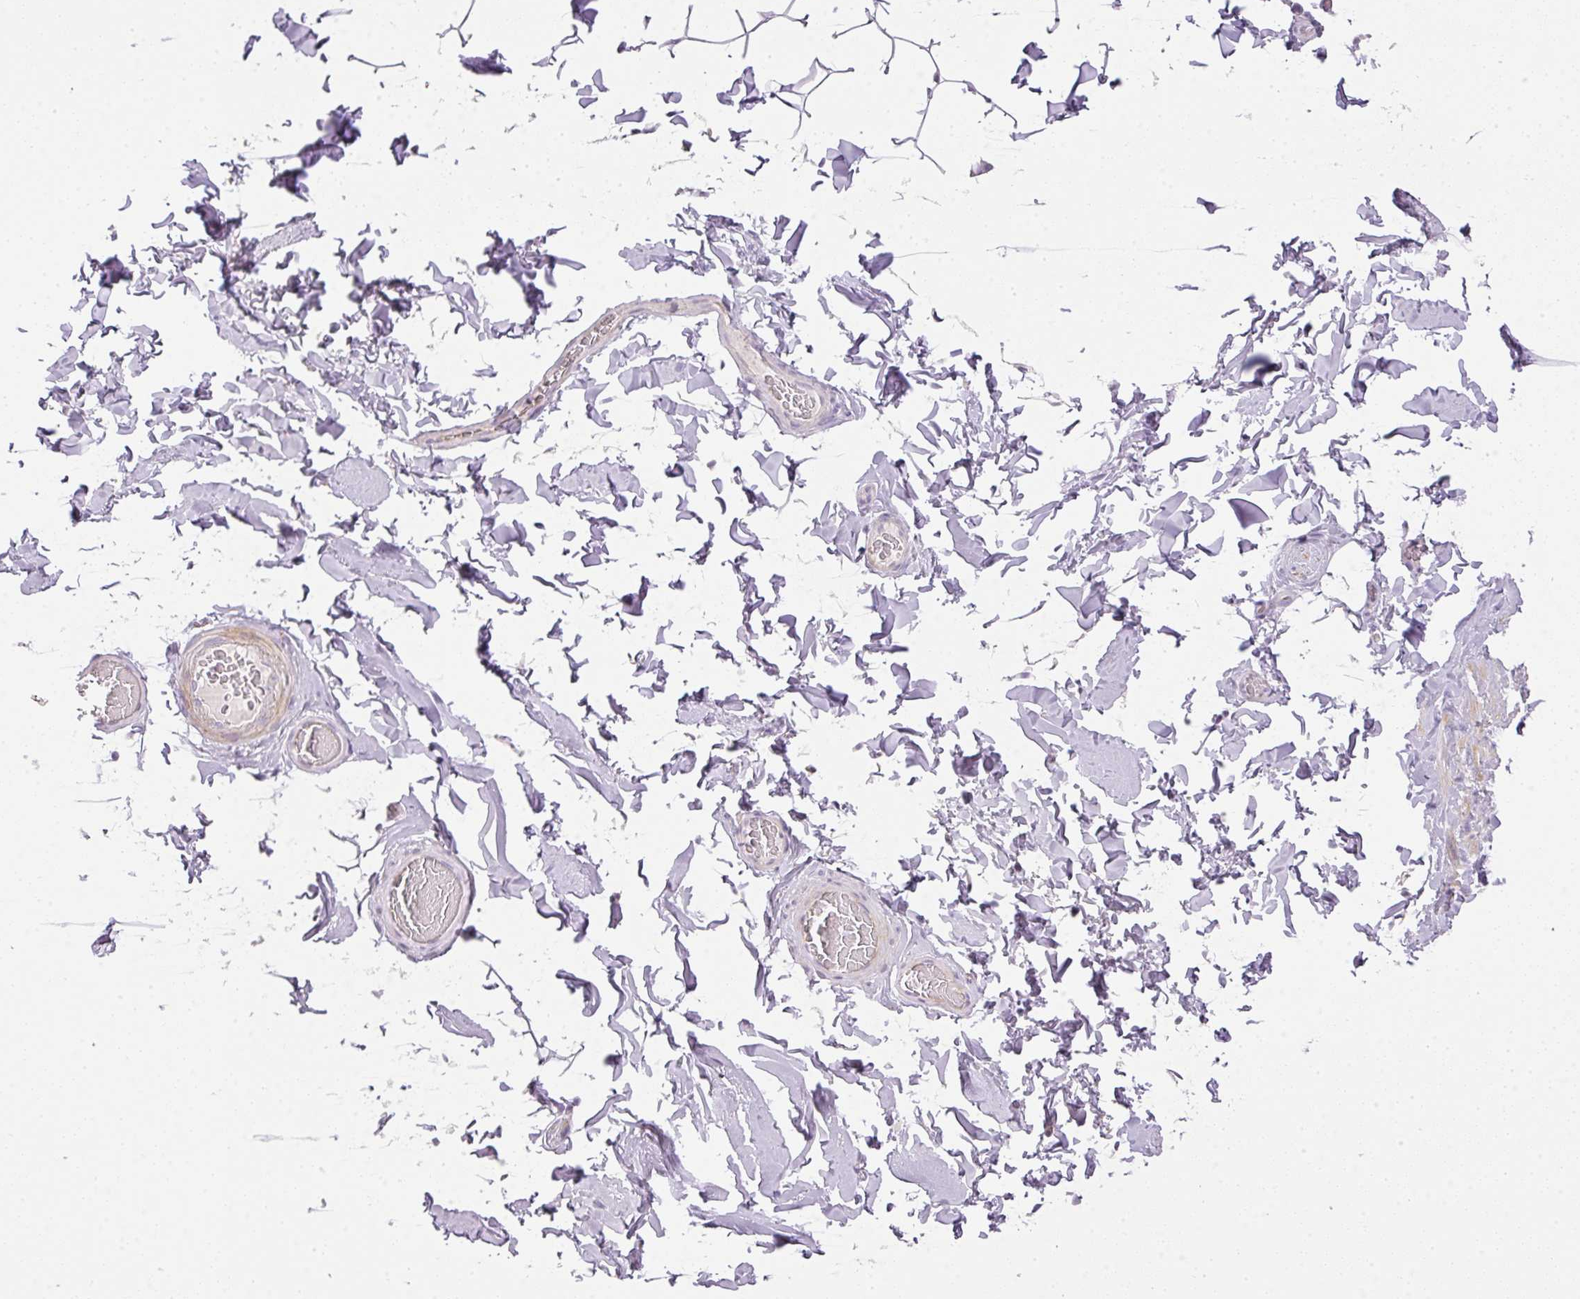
{"staining": {"intensity": "negative", "quantity": "none", "location": "none"}, "tissue": "adipose tissue", "cell_type": "Adipocytes", "image_type": "normal", "snomed": [{"axis": "morphology", "description": "Normal tissue, NOS"}, {"axis": "topography", "description": "Soft tissue"}, {"axis": "topography", "description": "Adipose tissue"}, {"axis": "topography", "description": "Vascular tissue"}, {"axis": "topography", "description": "Peripheral nerve tissue"}], "caption": "Immunohistochemistry (IHC) histopathology image of normal adipose tissue: human adipose tissue stained with DAB (3,3'-diaminobenzidine) exhibits no significant protein staining in adipocytes. The staining was performed using DAB to visualize the protein expression in brown, while the nuclei were stained in blue with hematoxylin (Magnification: 20x).", "gene": "RAX2", "patient": {"sex": "male", "age": 46}}